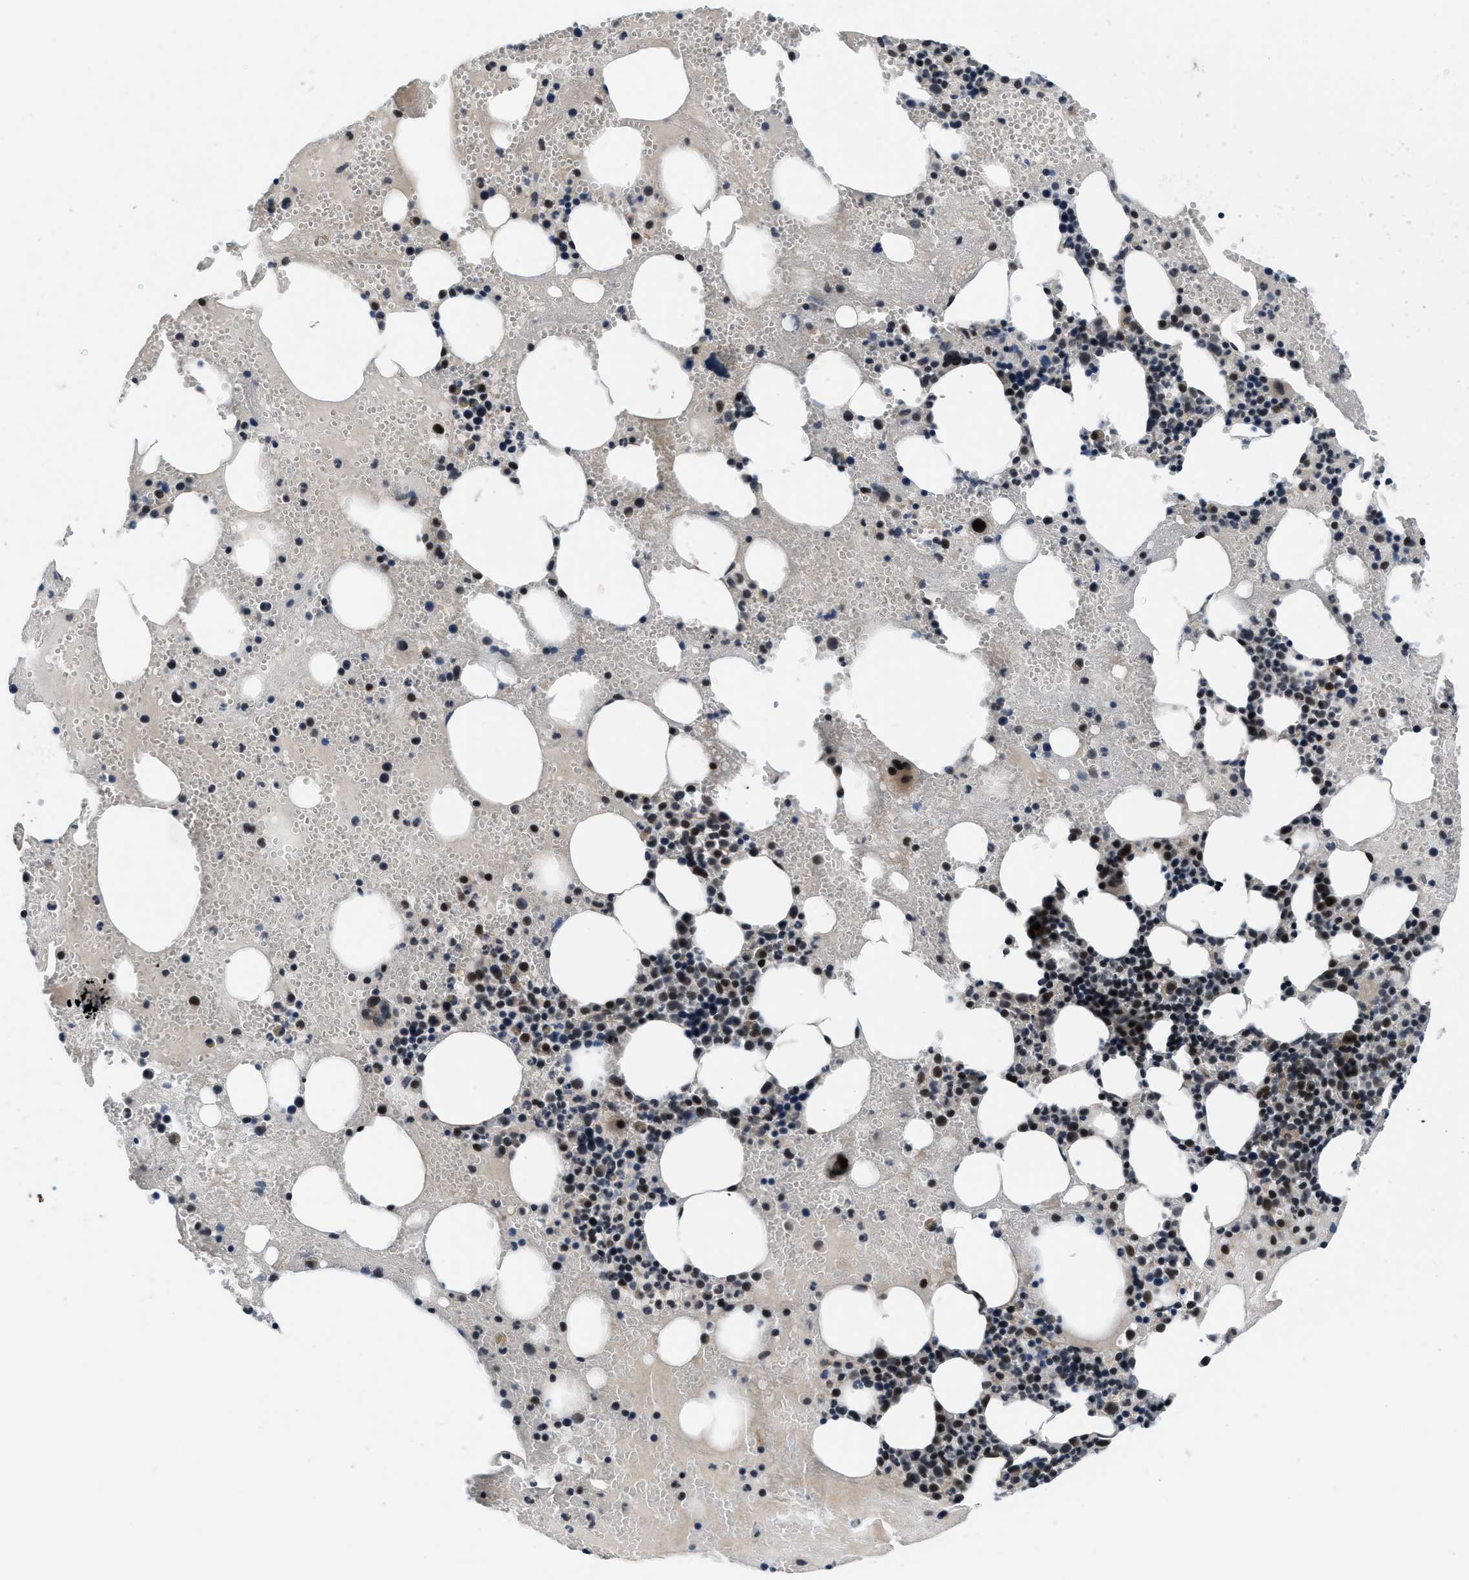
{"staining": {"intensity": "strong", "quantity": "<25%", "location": "nuclear"}, "tissue": "bone marrow", "cell_type": "Hematopoietic cells", "image_type": "normal", "snomed": [{"axis": "morphology", "description": "Normal tissue, NOS"}, {"axis": "morphology", "description": "Inflammation, NOS"}, {"axis": "topography", "description": "Bone marrow"}], "caption": "IHC histopathology image of benign human bone marrow stained for a protein (brown), which demonstrates medium levels of strong nuclear staining in about <25% of hematopoietic cells.", "gene": "SETD5", "patient": {"sex": "female", "age": 78}}